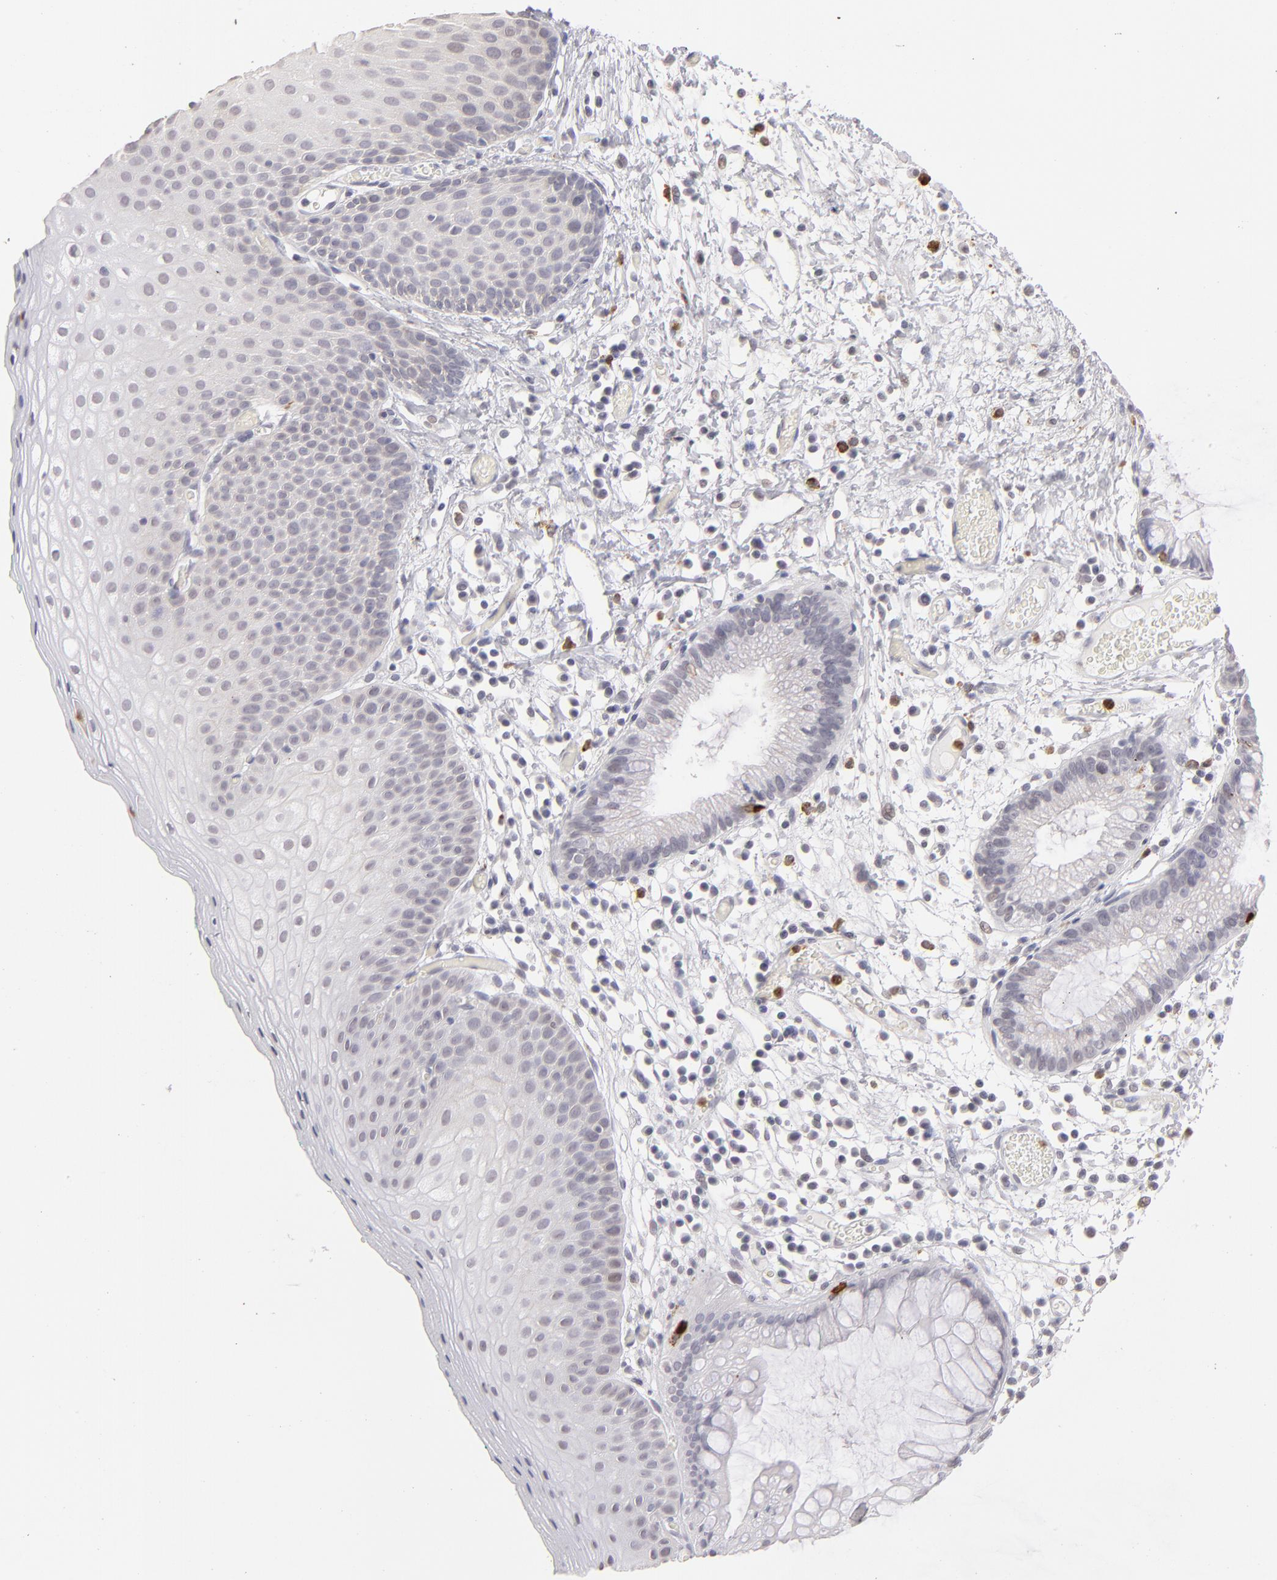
{"staining": {"intensity": "negative", "quantity": "none", "location": "none"}, "tissue": "skin", "cell_type": "Epidermal cells", "image_type": "normal", "snomed": [{"axis": "morphology", "description": "Normal tissue, NOS"}, {"axis": "morphology", "description": "Hemorrhoids"}, {"axis": "morphology", "description": "Inflammation, NOS"}, {"axis": "topography", "description": "Anal"}], "caption": "A histopathology image of skin stained for a protein shows no brown staining in epidermal cells. (DAB immunohistochemistry visualized using brightfield microscopy, high magnification).", "gene": "MGAM", "patient": {"sex": "male", "age": 60}}